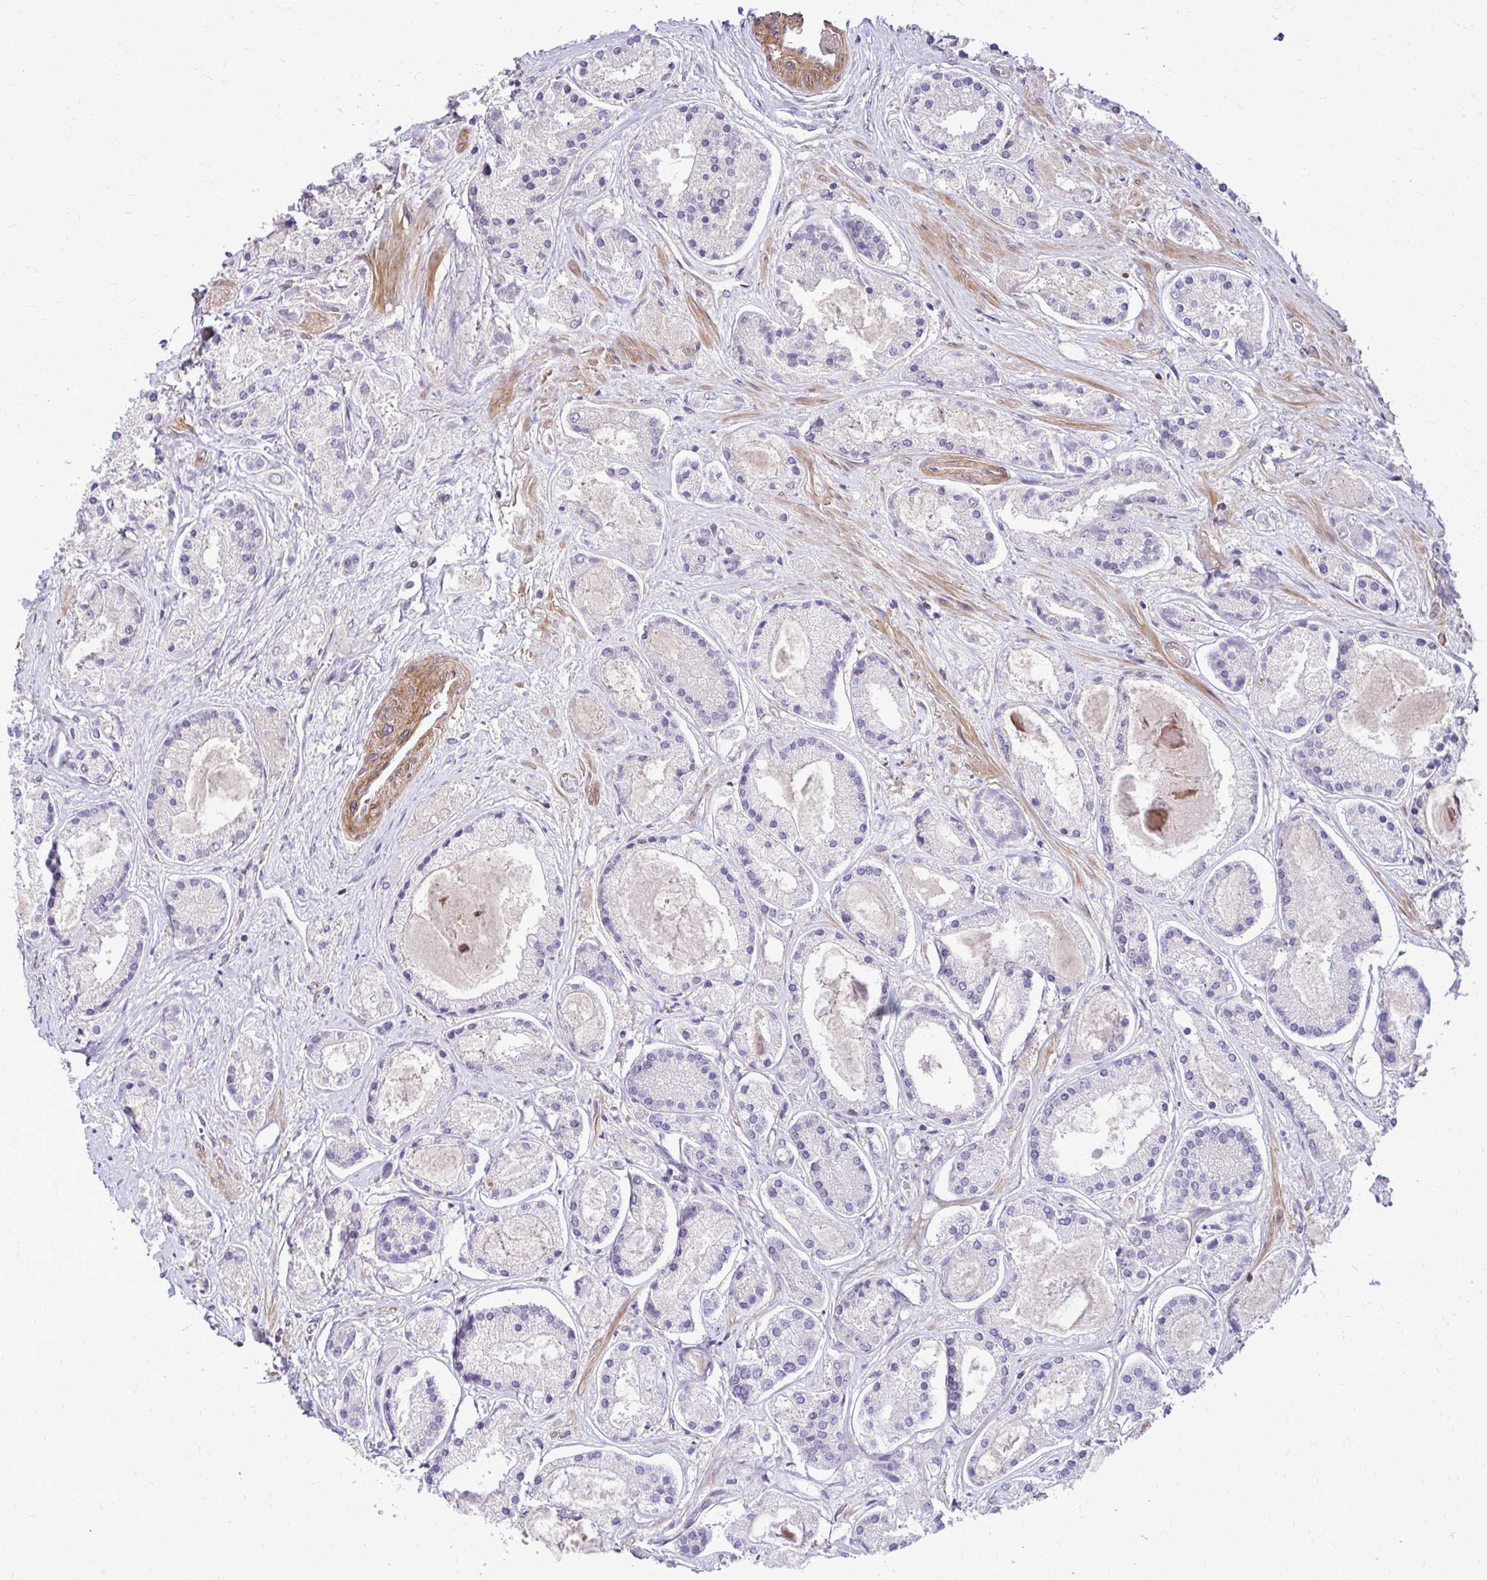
{"staining": {"intensity": "negative", "quantity": "none", "location": "none"}, "tissue": "prostate cancer", "cell_type": "Tumor cells", "image_type": "cancer", "snomed": [{"axis": "morphology", "description": "Adenocarcinoma, High grade"}, {"axis": "topography", "description": "Prostate"}], "caption": "The immunohistochemistry photomicrograph has no significant staining in tumor cells of prostate adenocarcinoma (high-grade) tissue.", "gene": "TRIP6", "patient": {"sex": "male", "age": 67}}